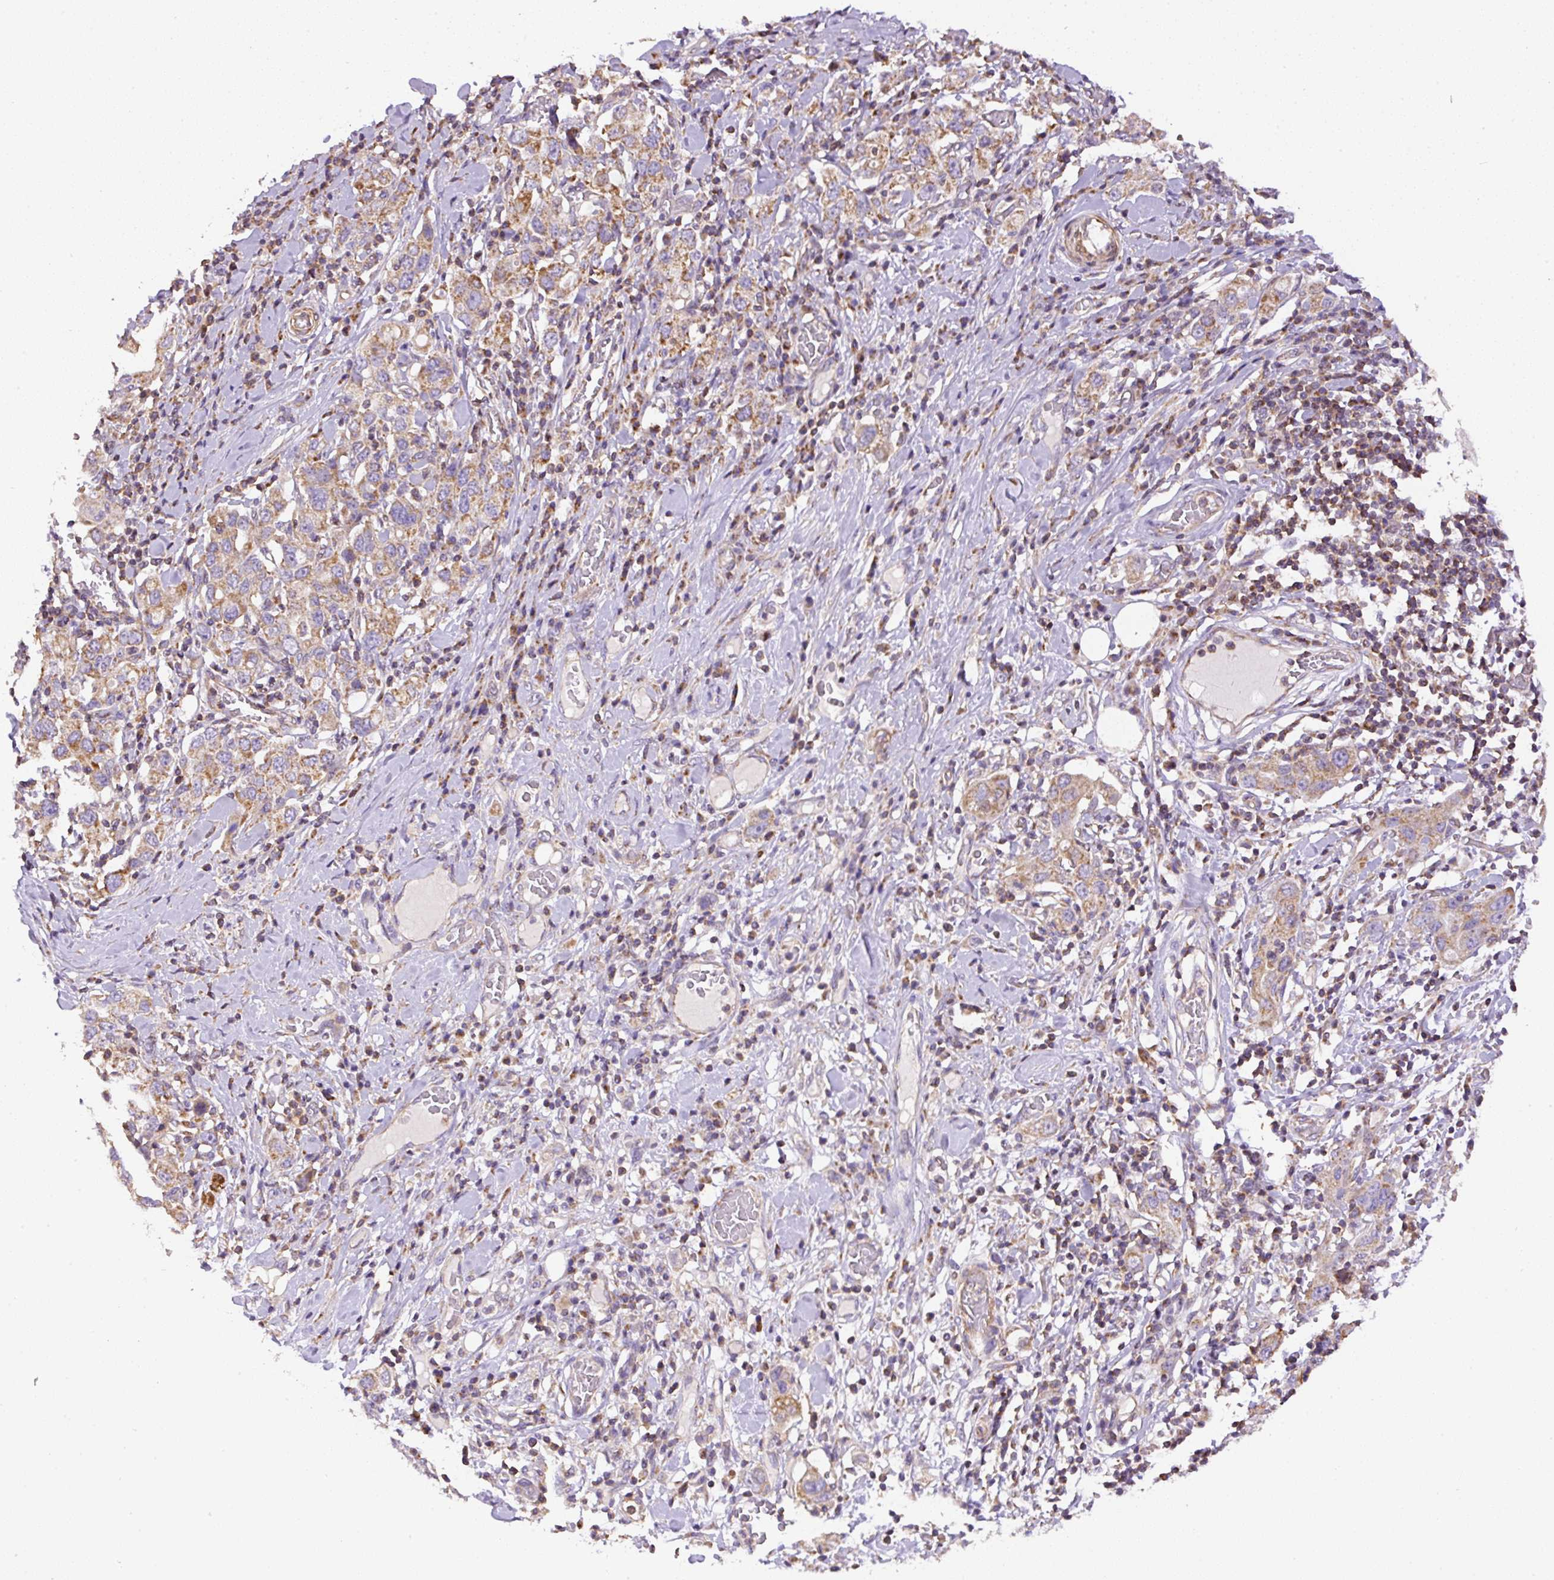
{"staining": {"intensity": "moderate", "quantity": ">75%", "location": "cytoplasmic/membranous"}, "tissue": "stomach cancer", "cell_type": "Tumor cells", "image_type": "cancer", "snomed": [{"axis": "morphology", "description": "Adenocarcinoma, NOS"}, {"axis": "topography", "description": "Stomach, upper"}], "caption": "Protein positivity by immunohistochemistry (IHC) exhibits moderate cytoplasmic/membranous staining in about >75% of tumor cells in adenocarcinoma (stomach).", "gene": "NDUFAF2", "patient": {"sex": "male", "age": 62}}